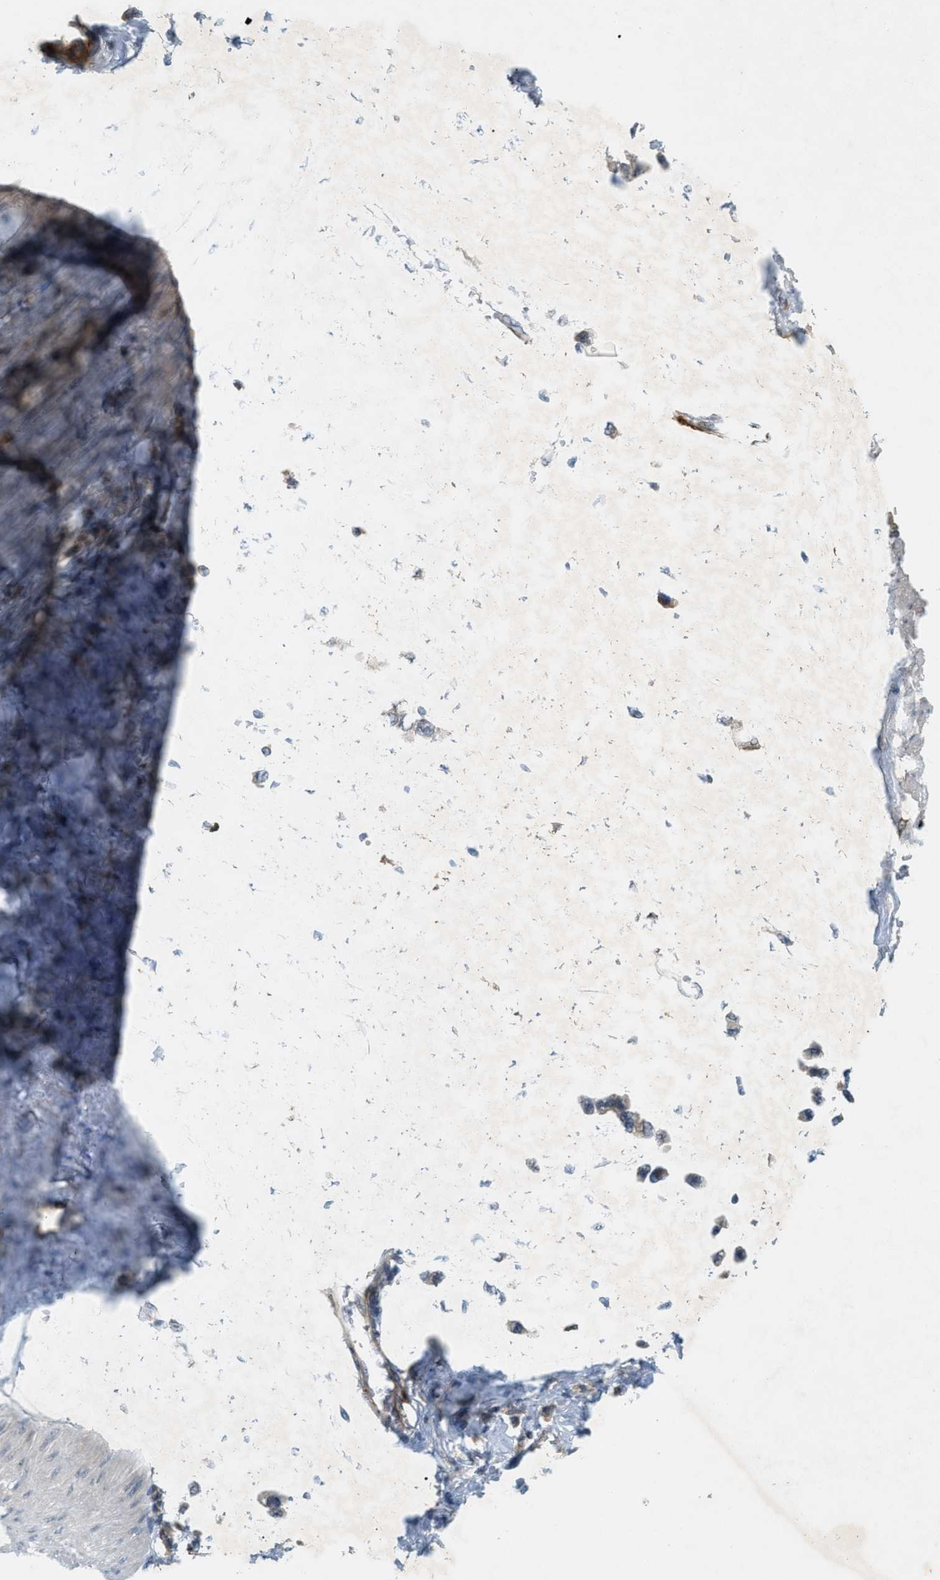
{"staining": {"intensity": "weak", "quantity": ">75%", "location": "cytoplasmic/membranous"}, "tissue": "stomach cancer", "cell_type": "Tumor cells", "image_type": "cancer", "snomed": [{"axis": "morphology", "description": "Adenocarcinoma, NOS"}, {"axis": "topography", "description": "Stomach"}], "caption": "This histopathology image exhibits stomach cancer (adenocarcinoma) stained with immunohistochemistry to label a protein in brown. The cytoplasmic/membranous of tumor cells show weak positivity for the protein. Nuclei are counter-stained blue.", "gene": "PDCL3", "patient": {"sex": "female", "age": 65}}